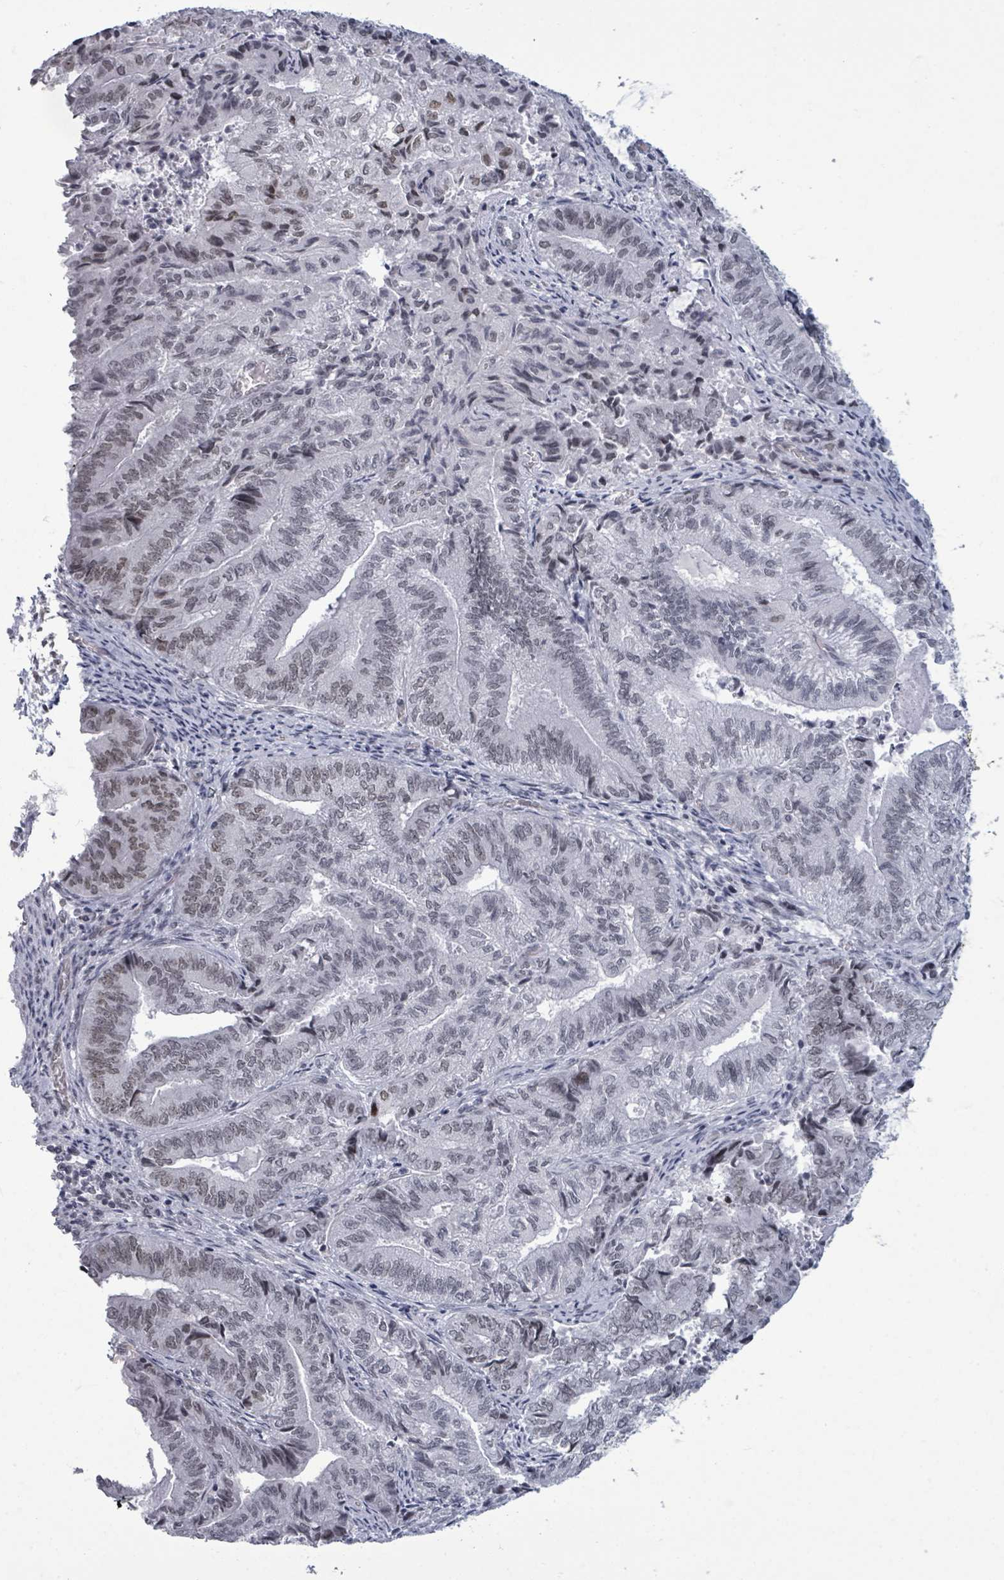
{"staining": {"intensity": "weak", "quantity": "<25%", "location": "nuclear"}, "tissue": "endometrial cancer", "cell_type": "Tumor cells", "image_type": "cancer", "snomed": [{"axis": "morphology", "description": "Adenocarcinoma, NOS"}, {"axis": "topography", "description": "Endometrium"}], "caption": "Tumor cells are negative for protein expression in human endometrial cancer (adenocarcinoma).", "gene": "ERCC5", "patient": {"sex": "female", "age": 80}}